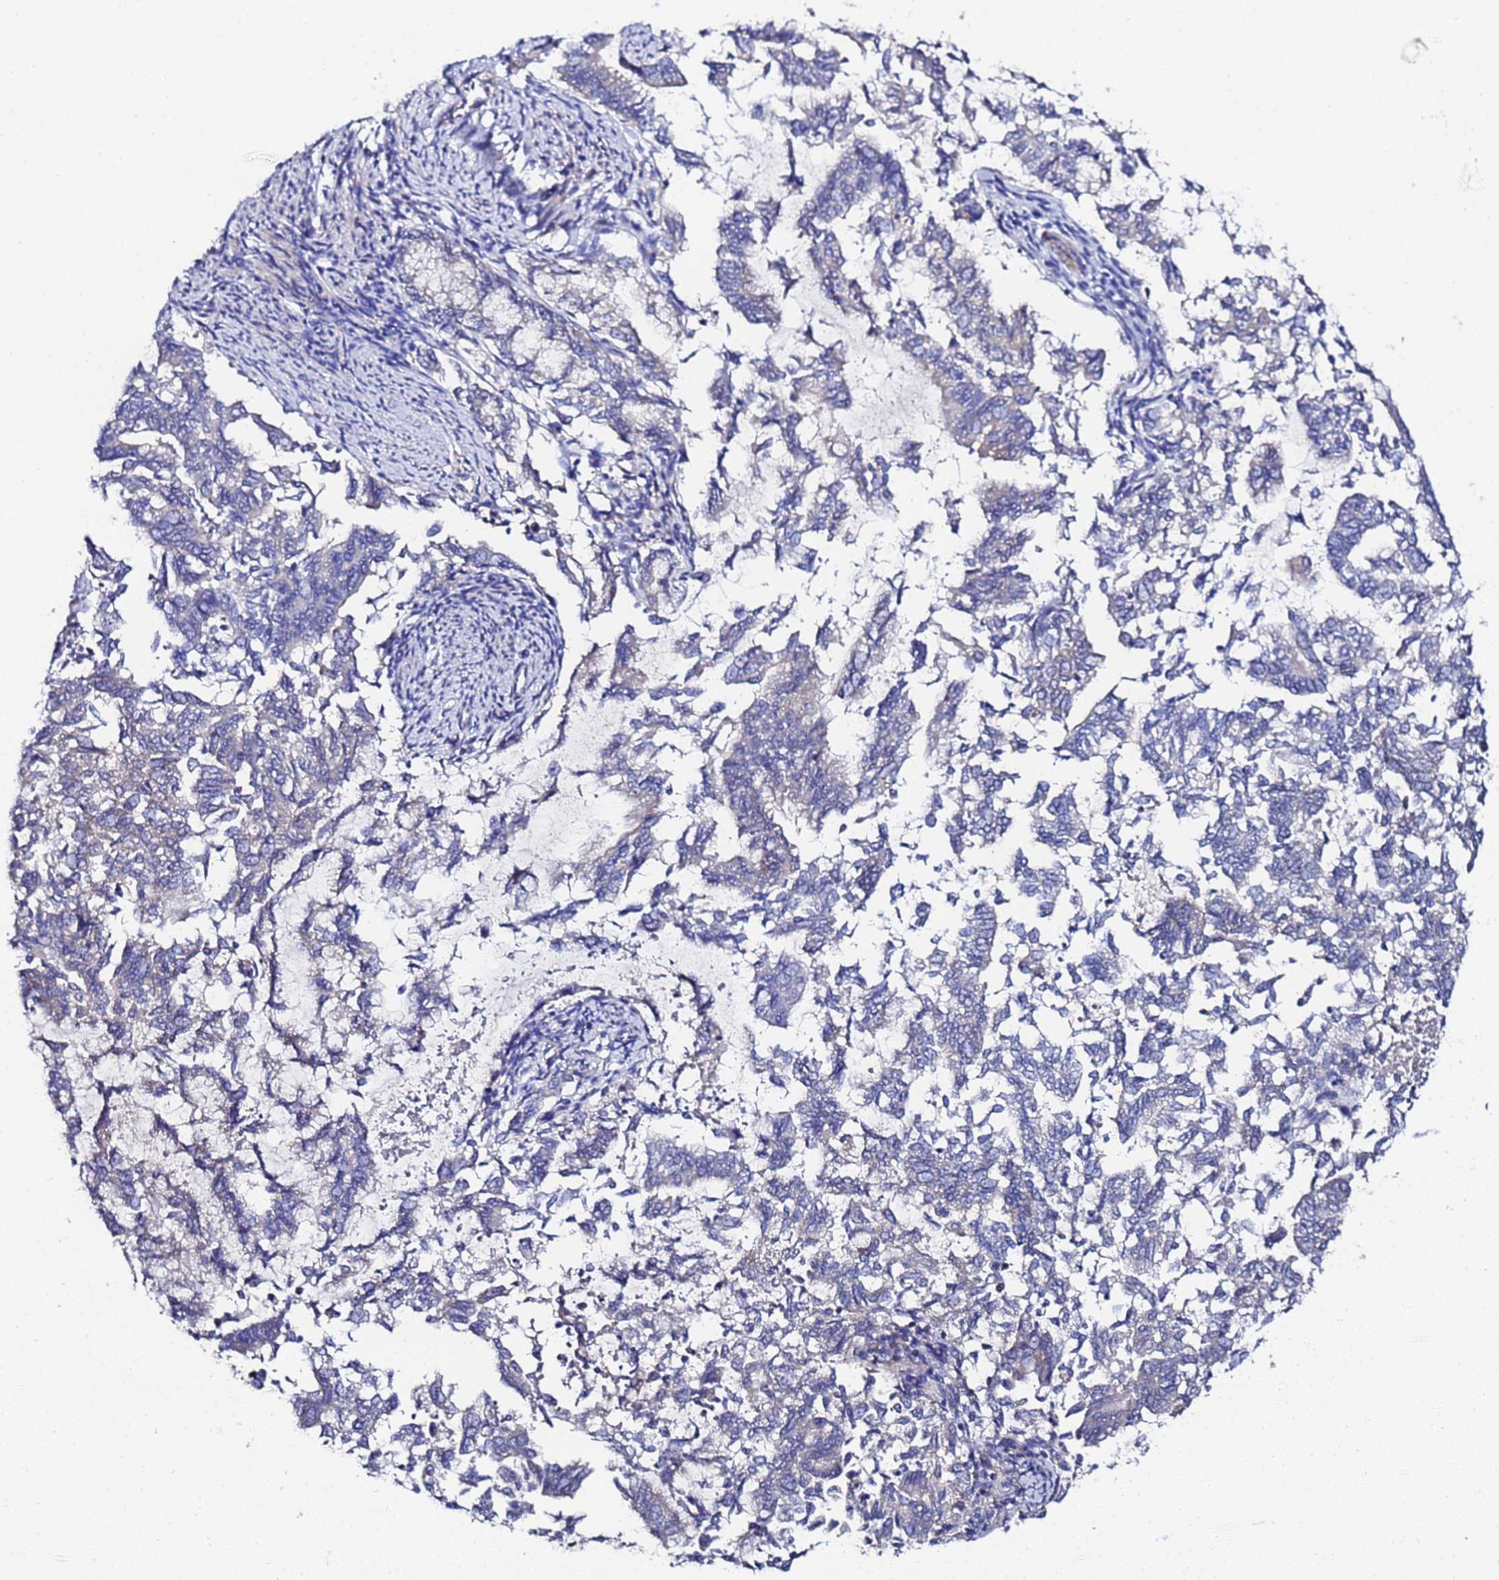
{"staining": {"intensity": "negative", "quantity": "none", "location": "none"}, "tissue": "endometrial cancer", "cell_type": "Tumor cells", "image_type": "cancer", "snomed": [{"axis": "morphology", "description": "Adenocarcinoma, NOS"}, {"axis": "topography", "description": "Endometrium"}], "caption": "Endometrial cancer (adenocarcinoma) was stained to show a protein in brown. There is no significant expression in tumor cells. Nuclei are stained in blue.", "gene": "FAHD2A", "patient": {"sex": "female", "age": 79}}